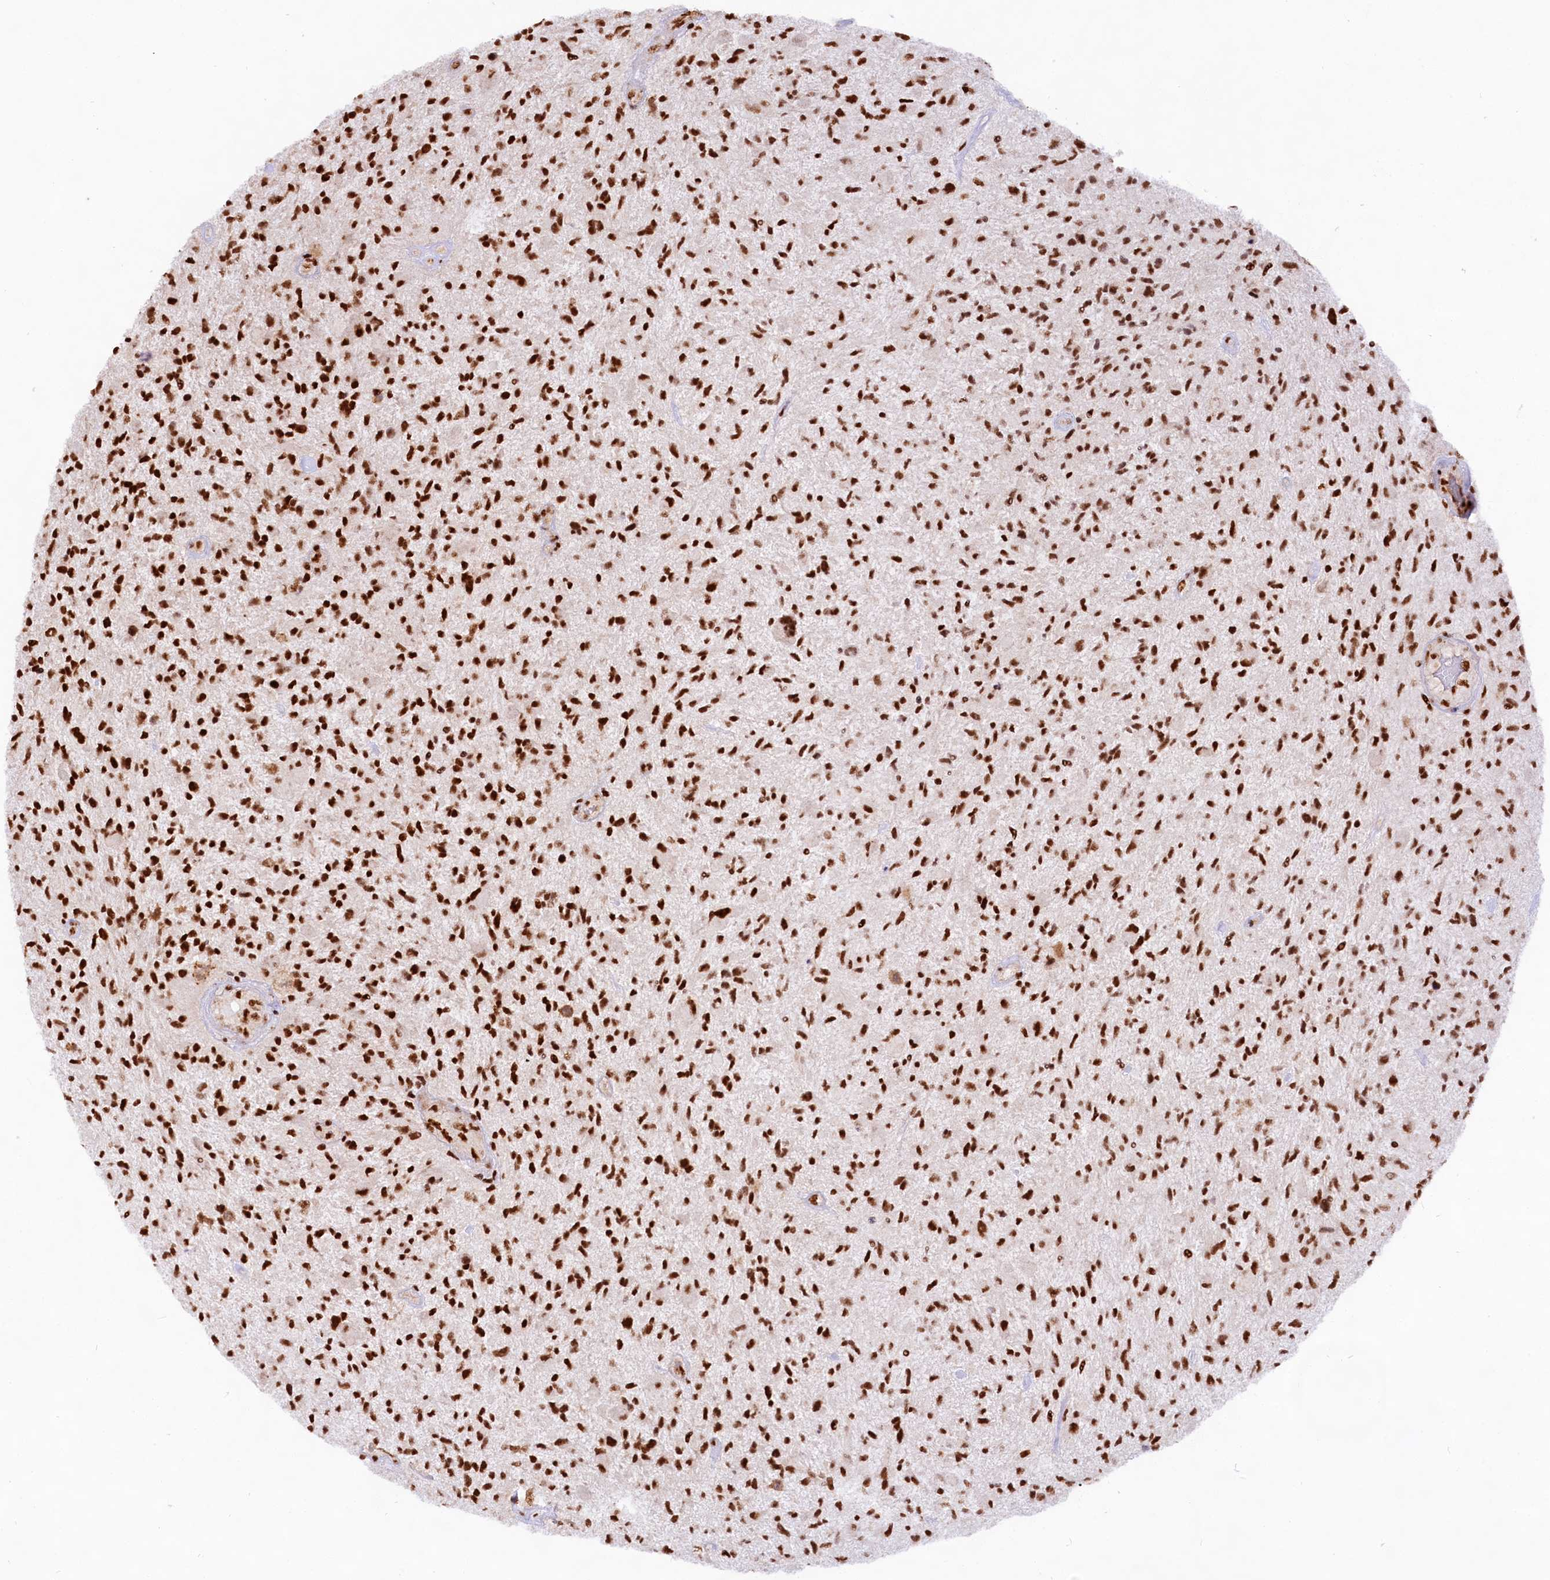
{"staining": {"intensity": "strong", "quantity": ">75%", "location": "nuclear"}, "tissue": "glioma", "cell_type": "Tumor cells", "image_type": "cancer", "snomed": [{"axis": "morphology", "description": "Glioma, malignant, High grade"}, {"axis": "topography", "description": "Brain"}], "caption": "High-magnification brightfield microscopy of high-grade glioma (malignant) stained with DAB (brown) and counterstained with hematoxylin (blue). tumor cells exhibit strong nuclear expression is appreciated in about>75% of cells.", "gene": "HIRA", "patient": {"sex": "male", "age": 47}}